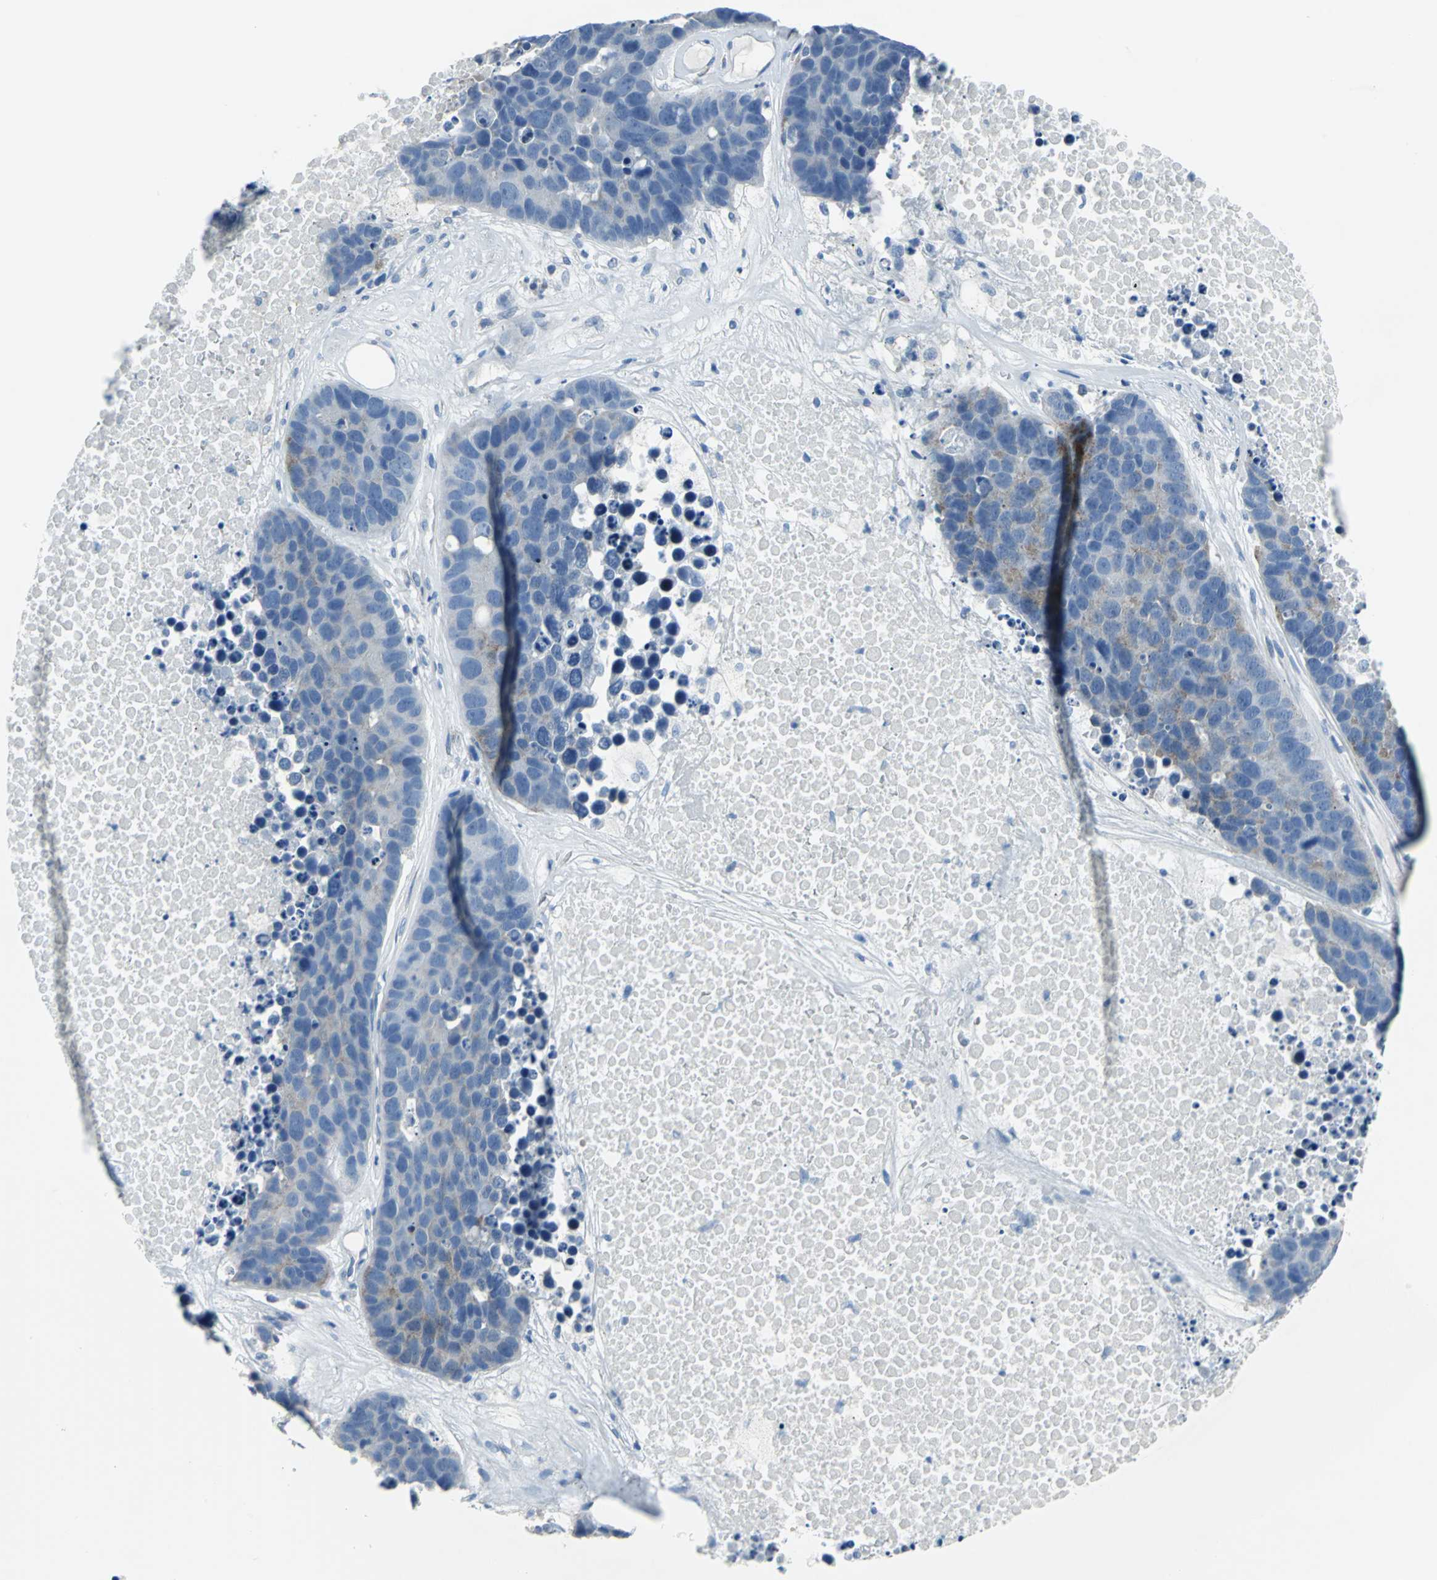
{"staining": {"intensity": "weak", "quantity": "<25%", "location": "cytoplasmic/membranous"}, "tissue": "carcinoid", "cell_type": "Tumor cells", "image_type": "cancer", "snomed": [{"axis": "morphology", "description": "Carcinoid, malignant, NOS"}, {"axis": "topography", "description": "Lung"}], "caption": "High power microscopy photomicrograph of an IHC micrograph of carcinoid (malignant), revealing no significant expression in tumor cells. Nuclei are stained in blue.", "gene": "DNAI2", "patient": {"sex": "male", "age": 60}}